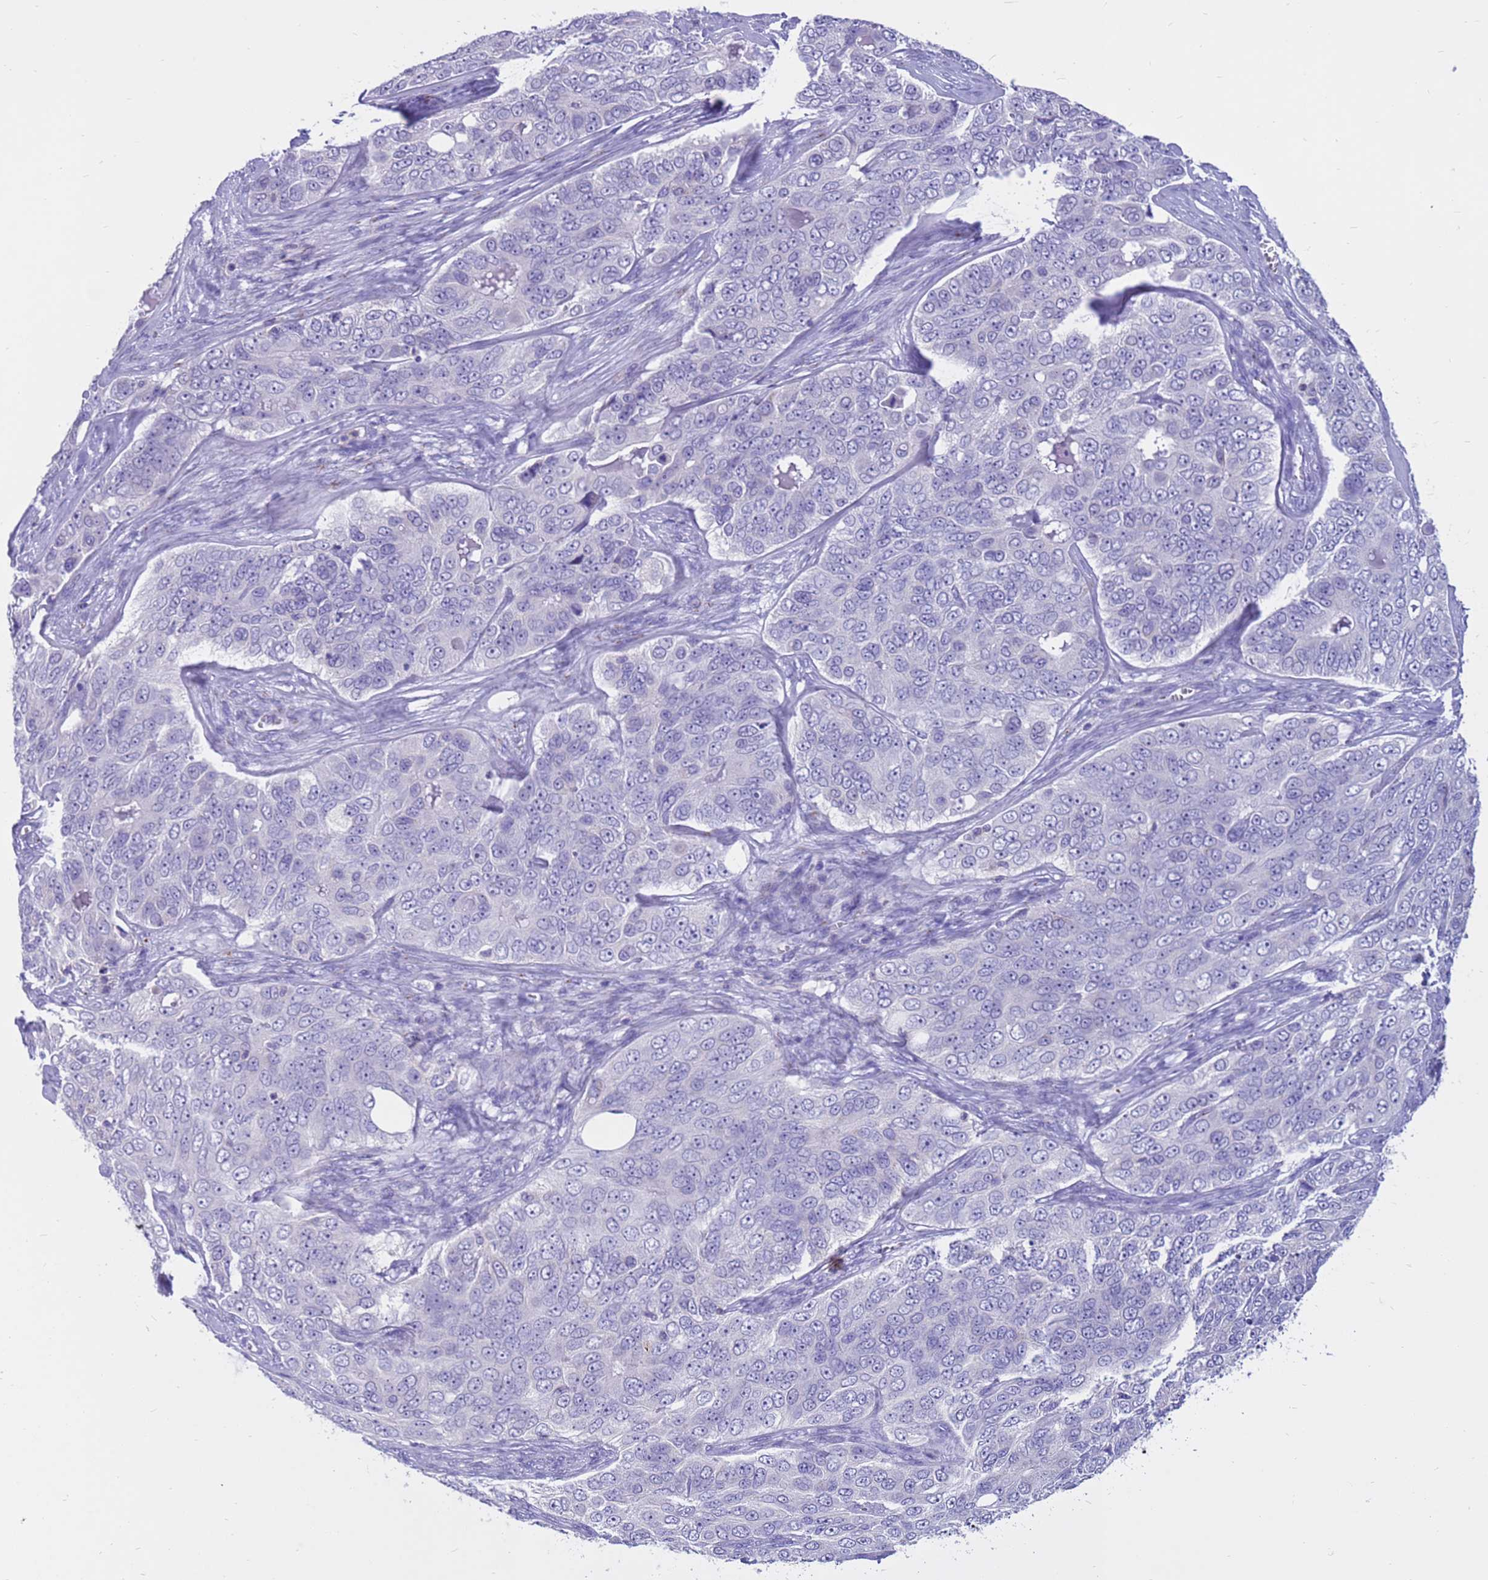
{"staining": {"intensity": "negative", "quantity": "none", "location": "none"}, "tissue": "ovarian cancer", "cell_type": "Tumor cells", "image_type": "cancer", "snomed": [{"axis": "morphology", "description": "Carcinoma, endometroid"}, {"axis": "topography", "description": "Ovary"}], "caption": "Immunohistochemistry photomicrograph of neoplastic tissue: endometroid carcinoma (ovarian) stained with DAB (3,3'-diaminobenzidine) reveals no significant protein positivity in tumor cells.", "gene": "PDE10A", "patient": {"sex": "female", "age": 51}}